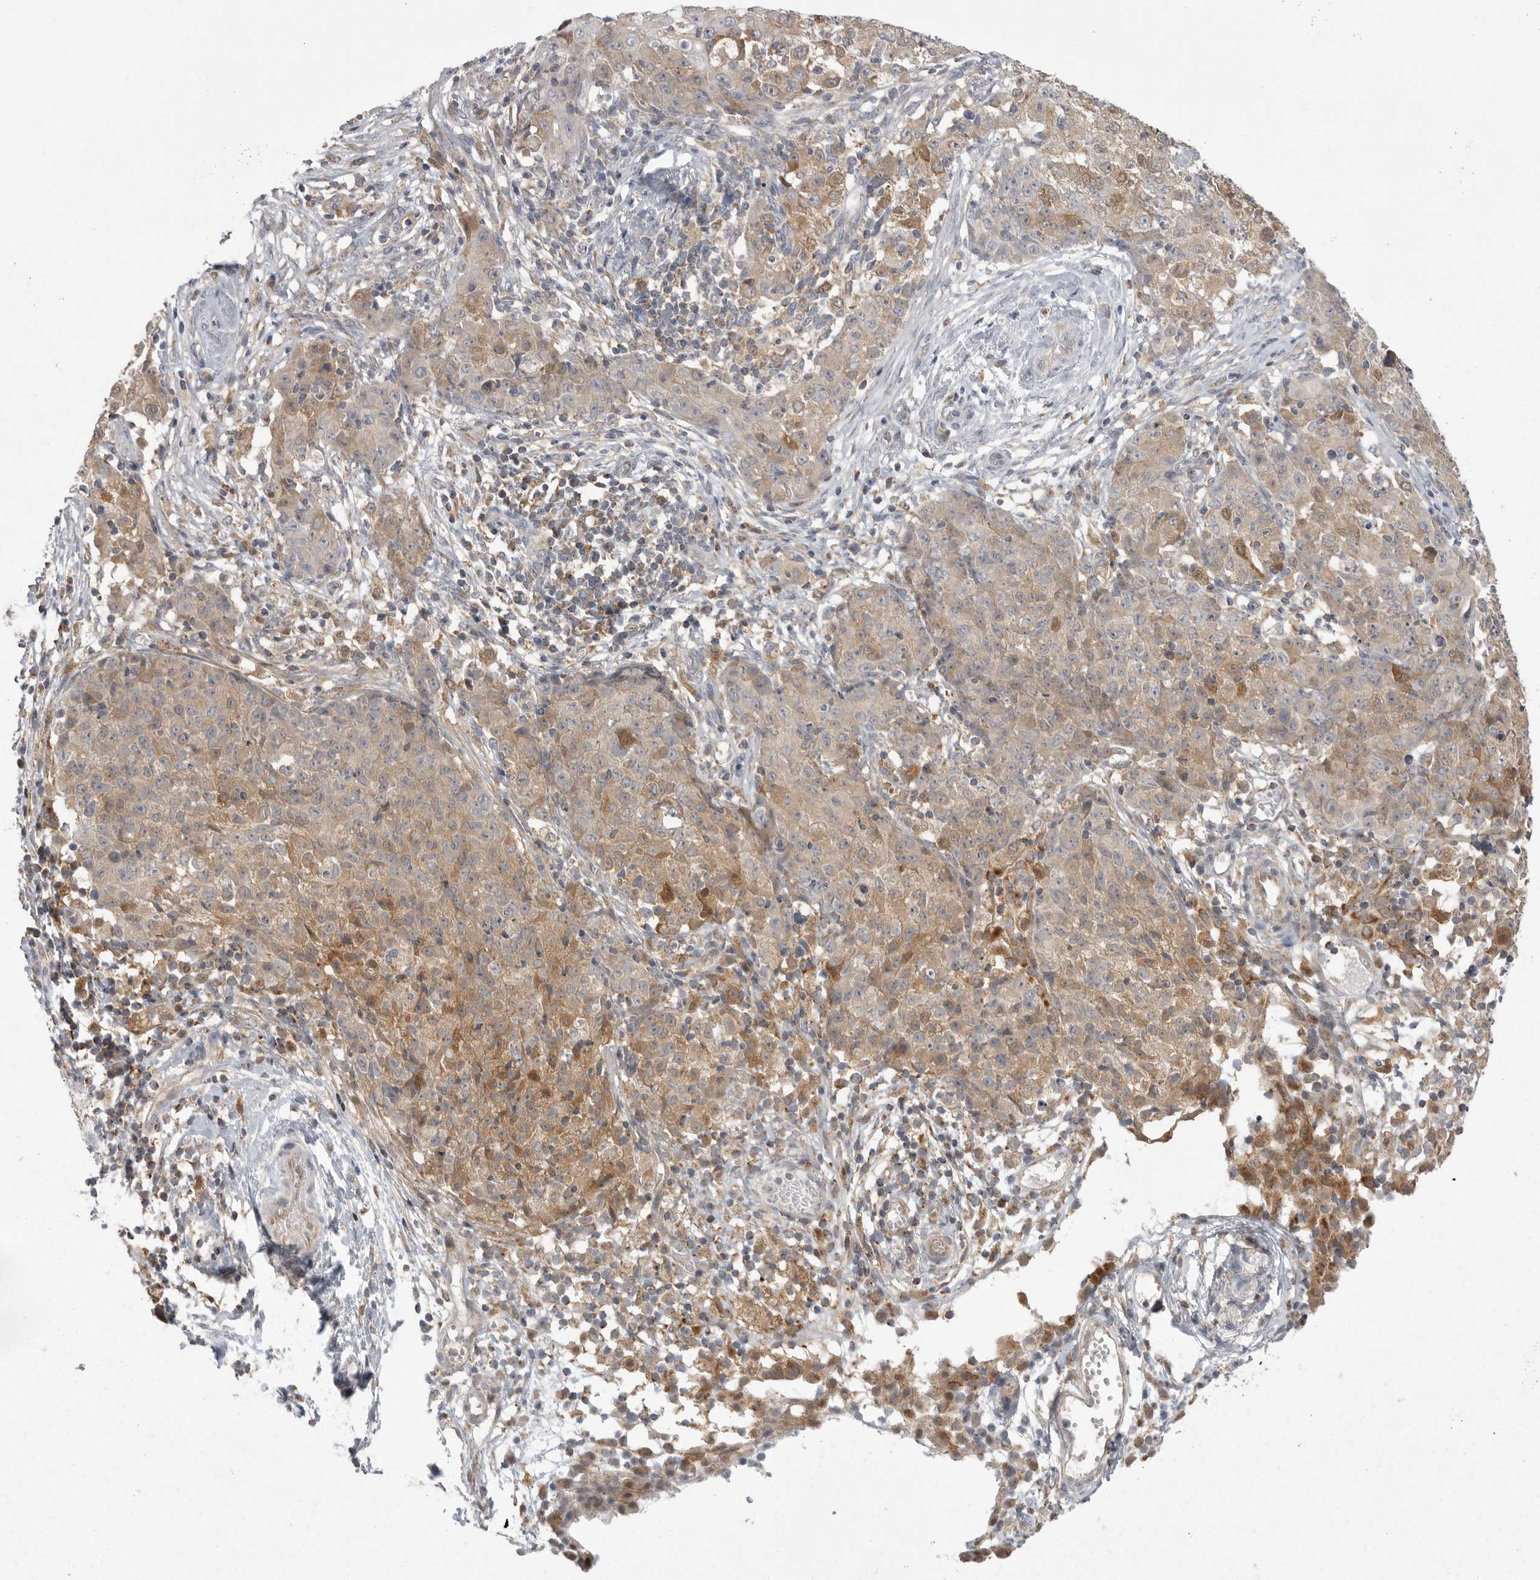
{"staining": {"intensity": "moderate", "quantity": "25%-75%", "location": "cytoplasmic/membranous"}, "tissue": "ovarian cancer", "cell_type": "Tumor cells", "image_type": "cancer", "snomed": [{"axis": "morphology", "description": "Carcinoma, endometroid"}, {"axis": "topography", "description": "Ovary"}], "caption": "Brown immunohistochemical staining in human ovarian cancer reveals moderate cytoplasmic/membranous positivity in approximately 25%-75% of tumor cells. Nuclei are stained in blue.", "gene": "KYAT3", "patient": {"sex": "female", "age": 42}}